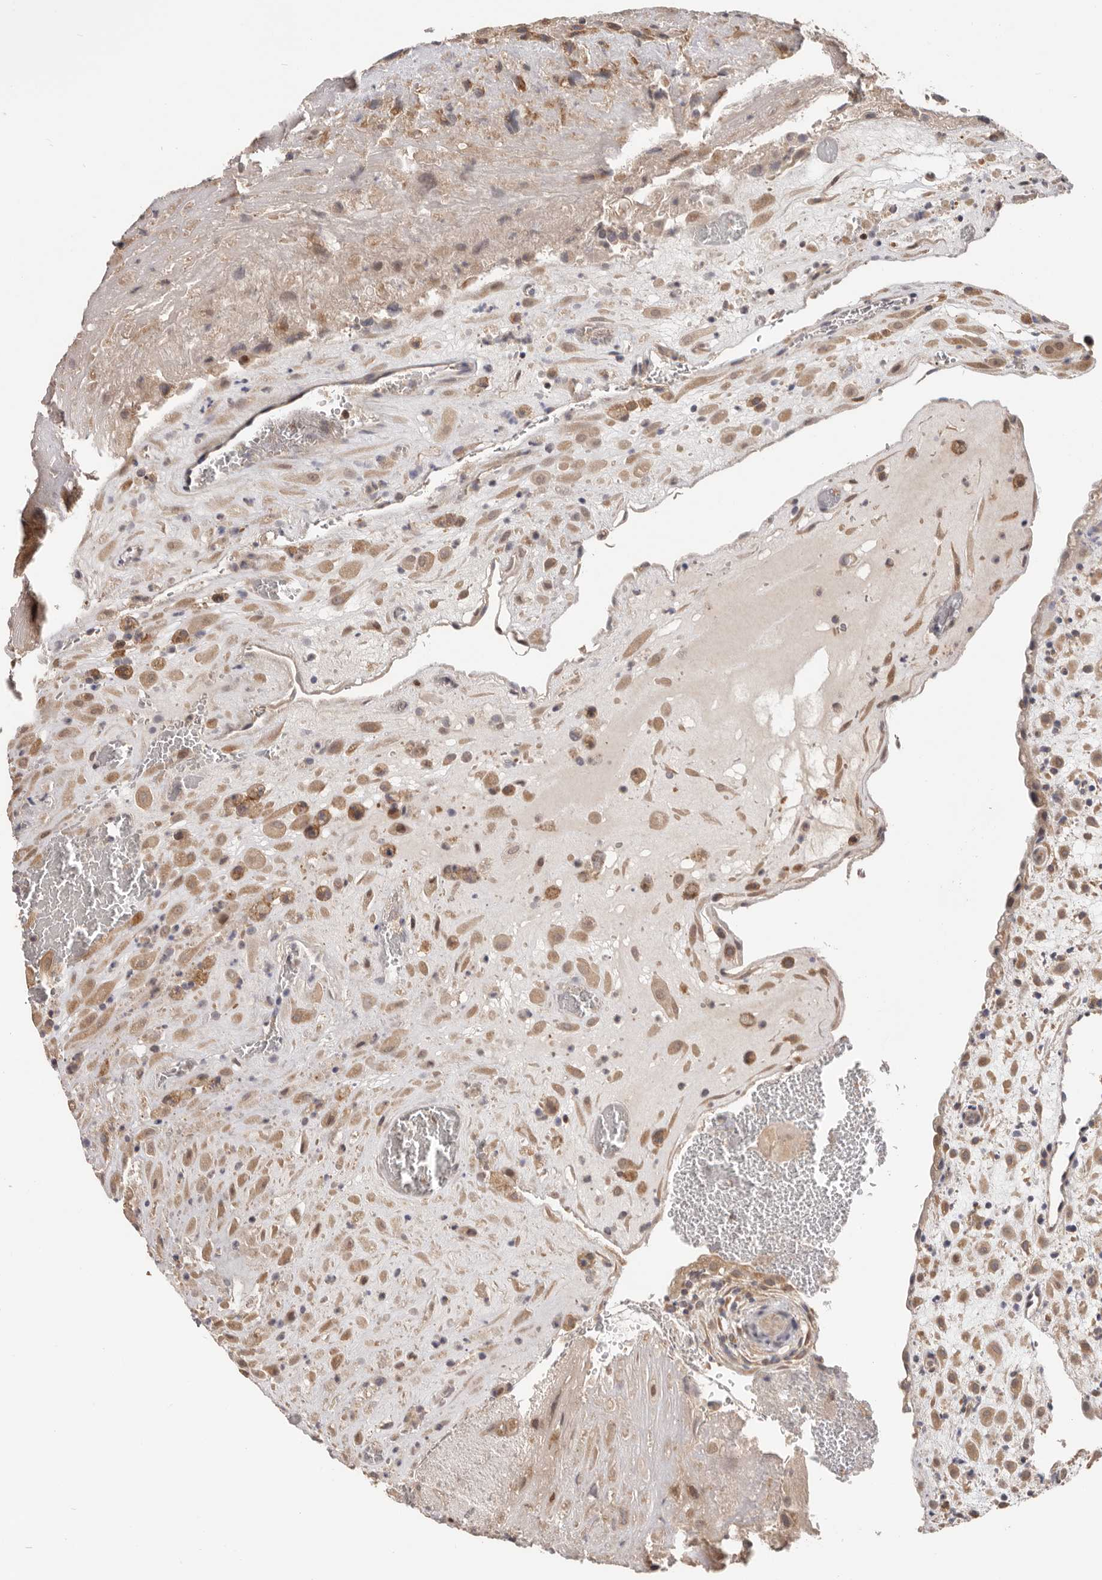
{"staining": {"intensity": "weak", "quantity": ">75%", "location": "cytoplasmic/membranous"}, "tissue": "placenta", "cell_type": "Decidual cells", "image_type": "normal", "snomed": [{"axis": "morphology", "description": "Normal tissue, NOS"}, {"axis": "topography", "description": "Placenta"}], "caption": "High-magnification brightfield microscopy of normal placenta stained with DAB (3,3'-diaminobenzidine) (brown) and counterstained with hematoxylin (blue). decidual cells exhibit weak cytoplasmic/membranous positivity is identified in approximately>75% of cells. (IHC, brightfield microscopy, high magnification).", "gene": "LRP6", "patient": {"sex": "female", "age": 35}}